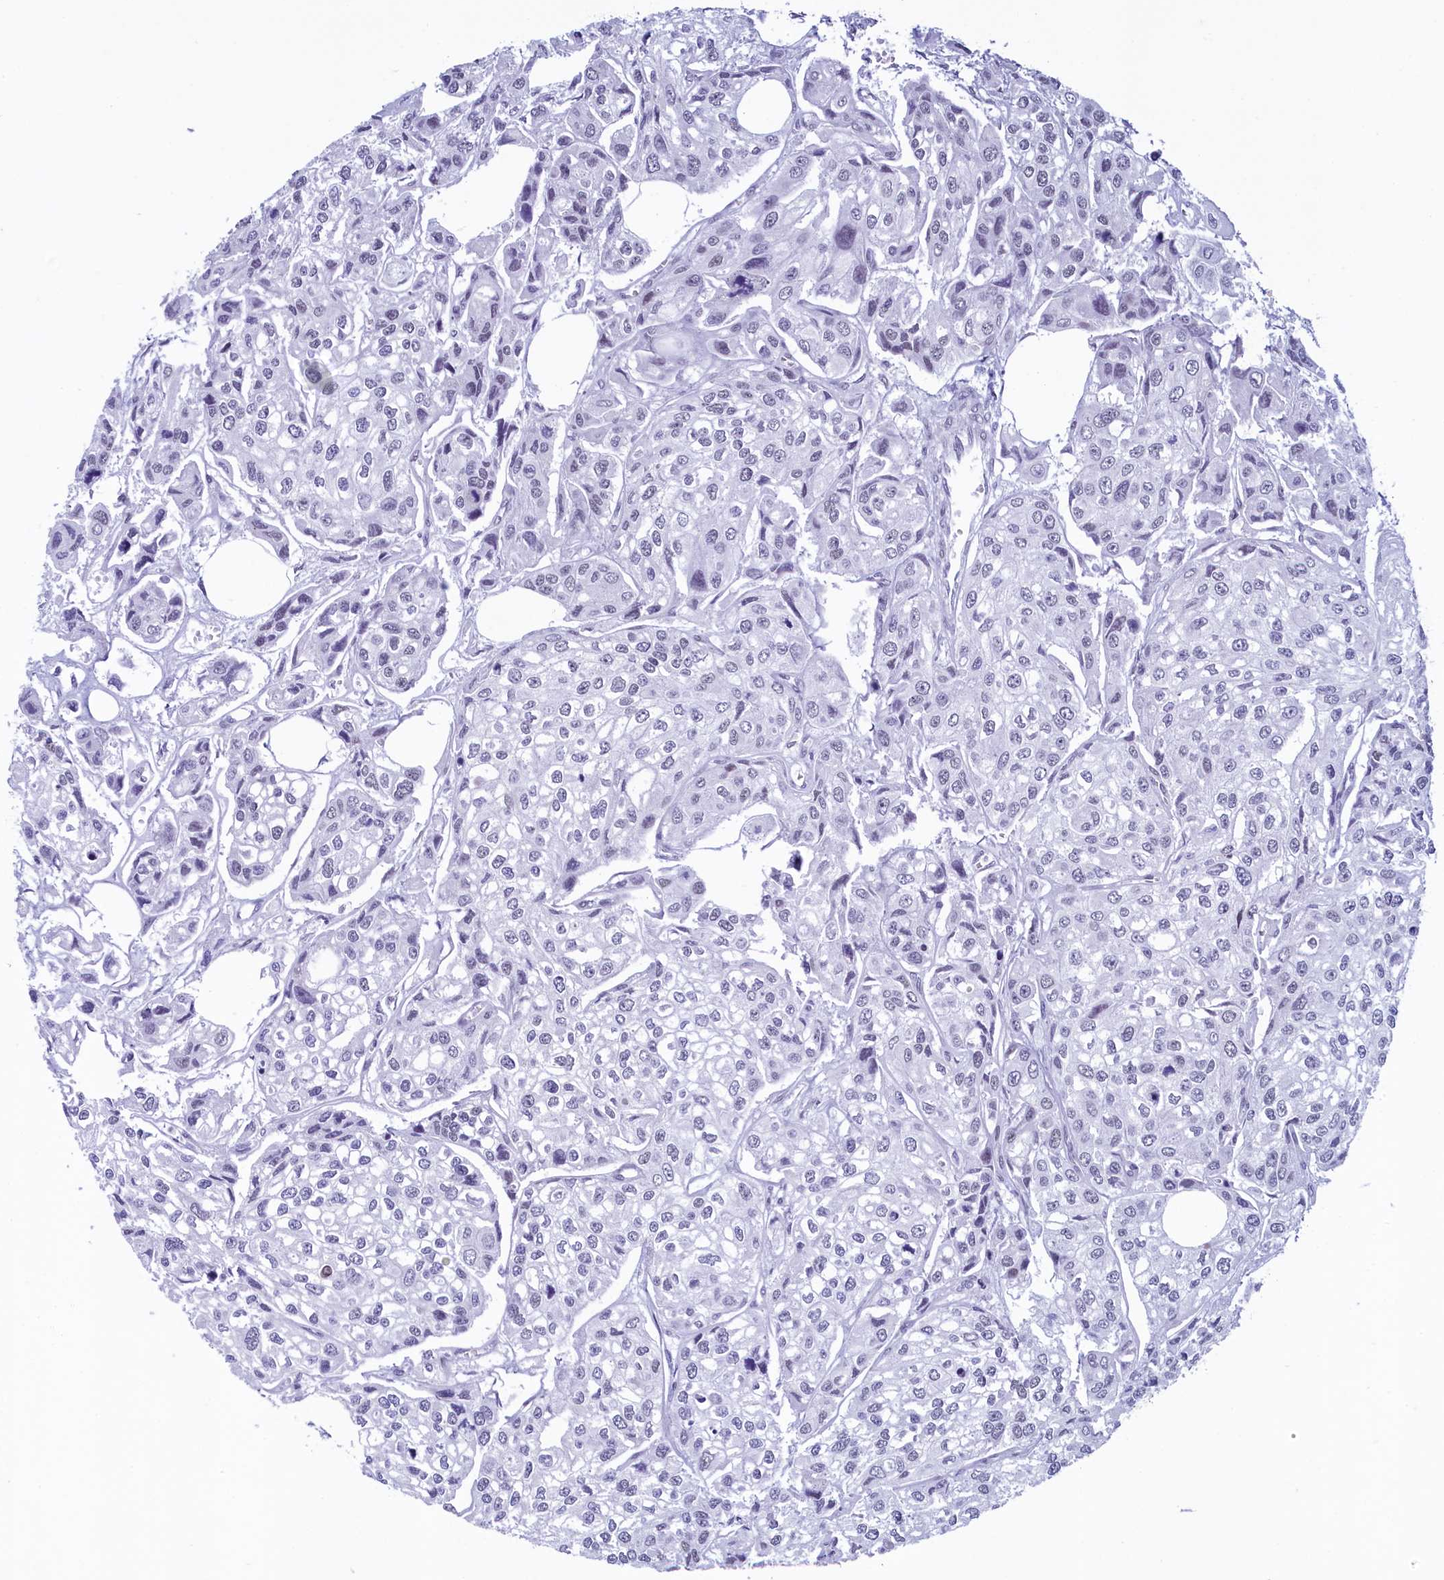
{"staining": {"intensity": "negative", "quantity": "none", "location": "none"}, "tissue": "urothelial cancer", "cell_type": "Tumor cells", "image_type": "cancer", "snomed": [{"axis": "morphology", "description": "Urothelial carcinoma, High grade"}, {"axis": "topography", "description": "Urinary bladder"}], "caption": "IHC of human urothelial cancer exhibits no expression in tumor cells. The staining is performed using DAB brown chromogen with nuclei counter-stained in using hematoxylin.", "gene": "SUGP2", "patient": {"sex": "male", "age": 67}}